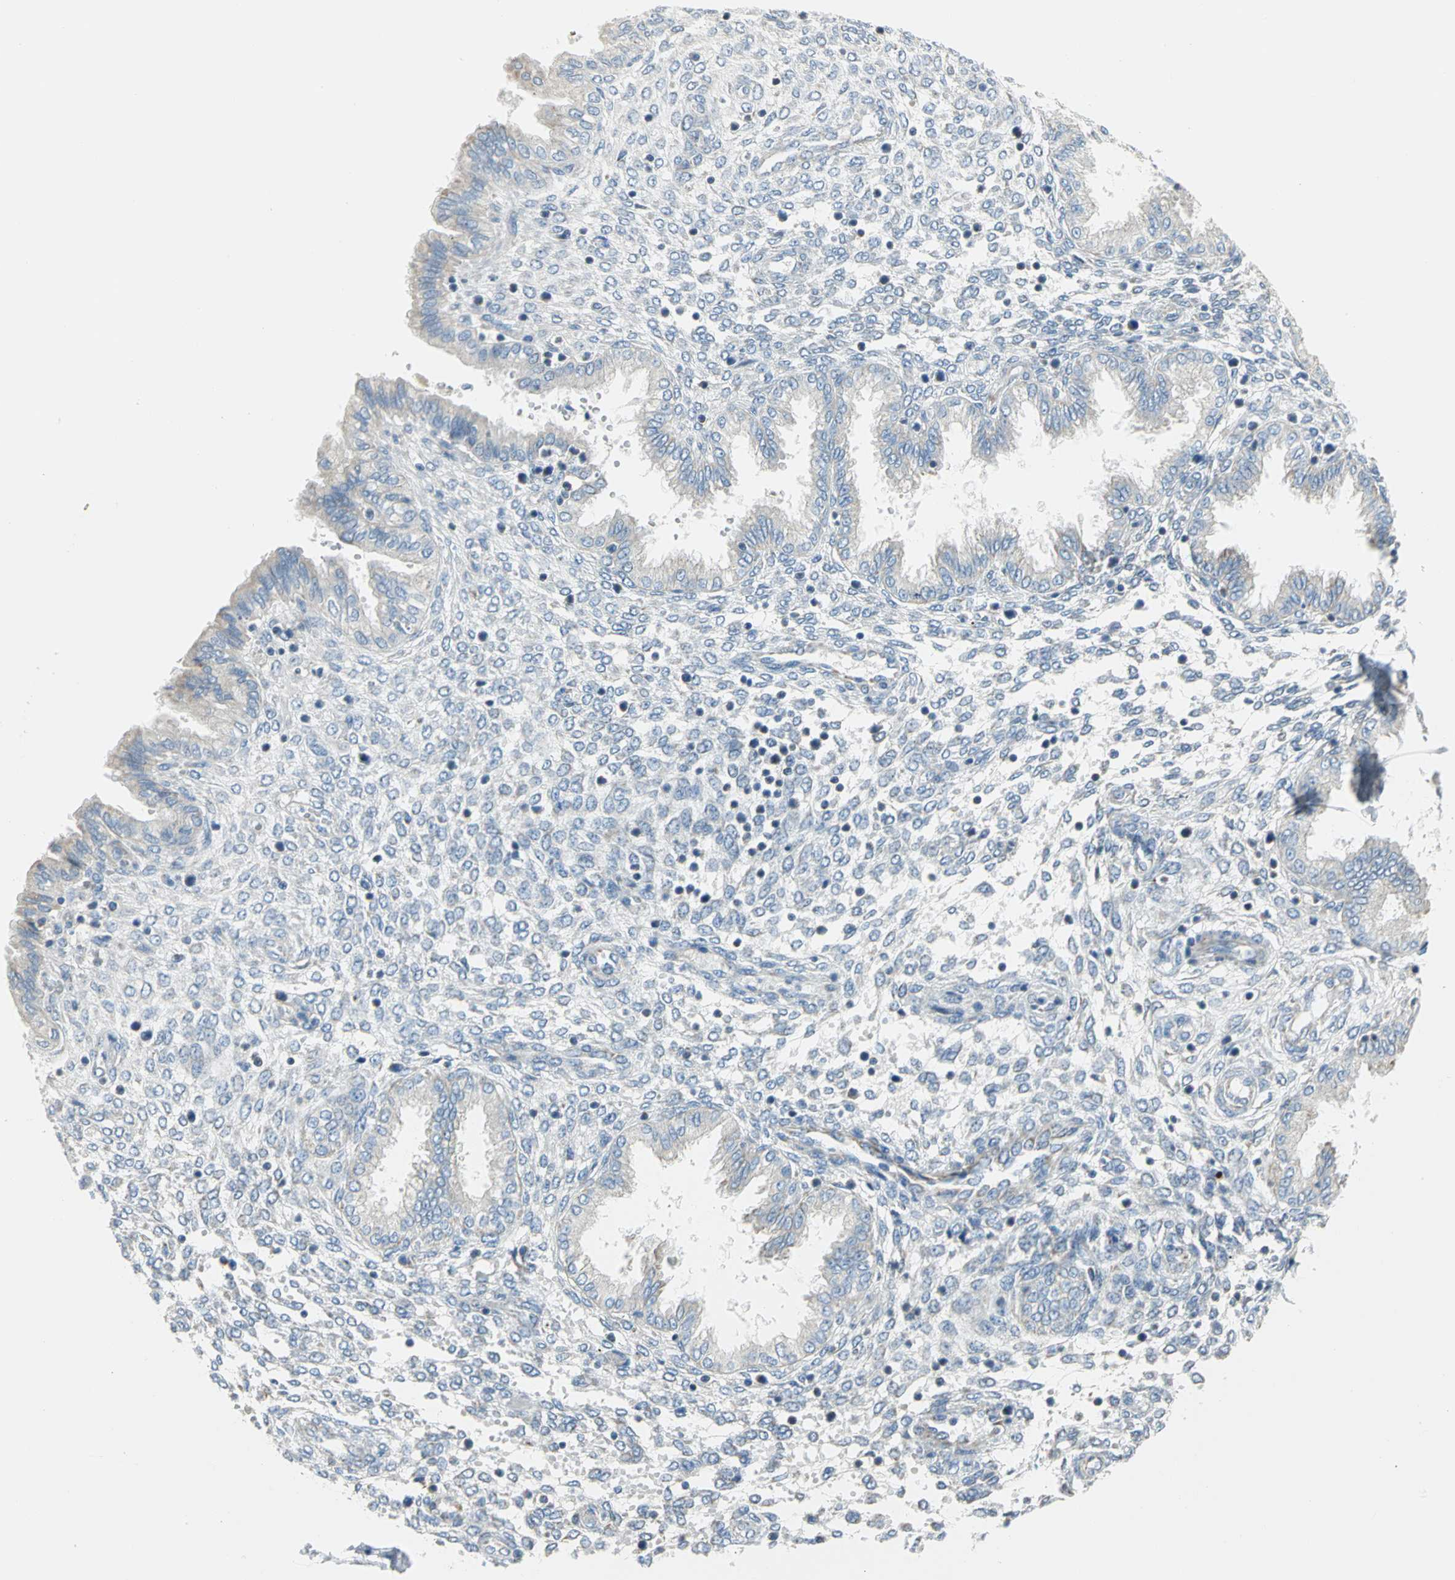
{"staining": {"intensity": "negative", "quantity": "none", "location": "none"}, "tissue": "endometrium", "cell_type": "Cells in endometrial stroma", "image_type": "normal", "snomed": [{"axis": "morphology", "description": "Normal tissue, NOS"}, {"axis": "topography", "description": "Endometrium"}], "caption": "Immunohistochemical staining of unremarkable endometrium reveals no significant expression in cells in endometrial stroma.", "gene": "ALOX15", "patient": {"sex": "female", "age": 33}}